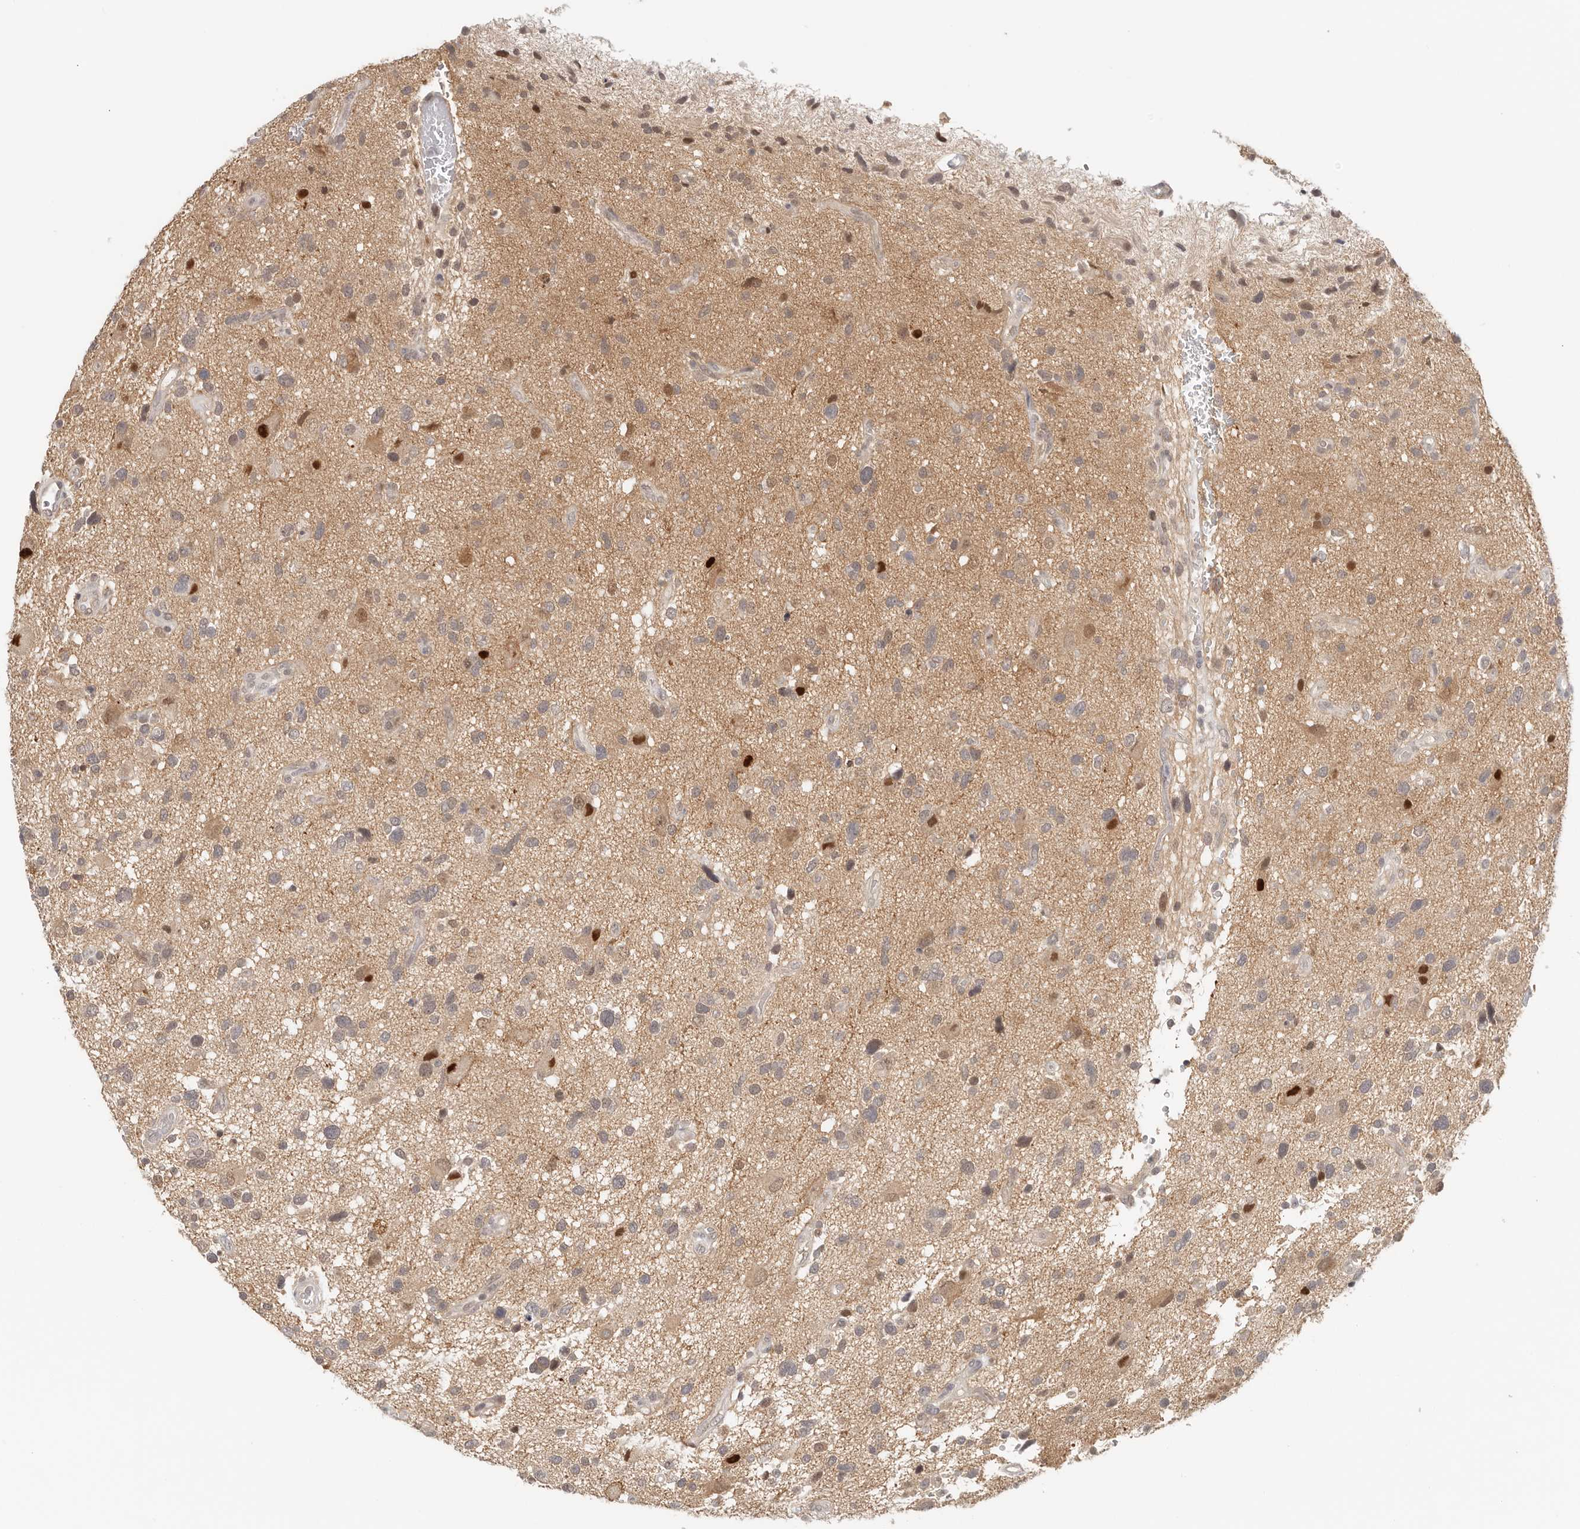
{"staining": {"intensity": "weak", "quantity": "25%-75%", "location": "cytoplasmic/membranous"}, "tissue": "glioma", "cell_type": "Tumor cells", "image_type": "cancer", "snomed": [{"axis": "morphology", "description": "Glioma, malignant, High grade"}, {"axis": "topography", "description": "Brain"}], "caption": "Immunohistochemical staining of human glioma displays low levels of weak cytoplasmic/membranous protein positivity in about 25%-75% of tumor cells. (brown staining indicates protein expression, while blue staining denotes nuclei).", "gene": "LARP7", "patient": {"sex": "male", "age": 33}}